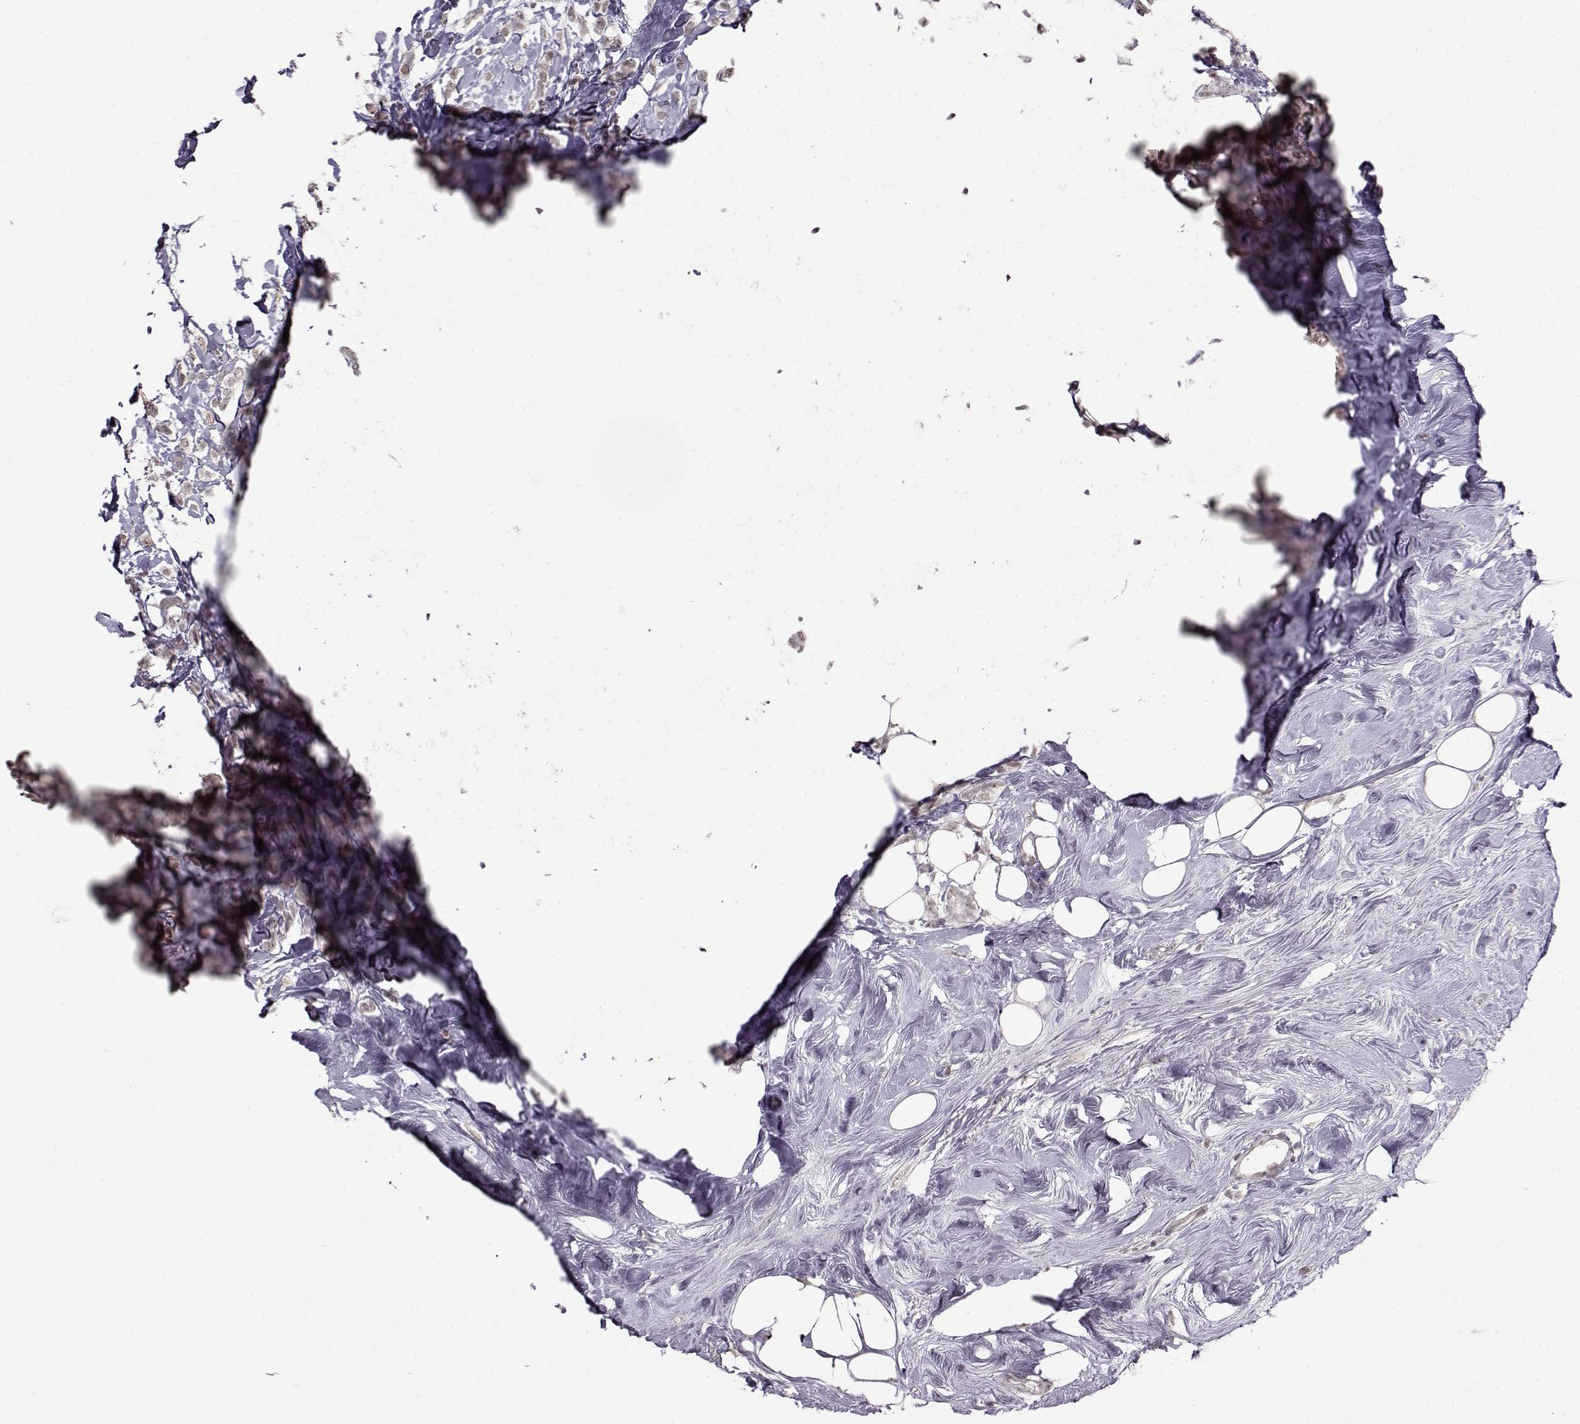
{"staining": {"intensity": "weak", "quantity": "25%-75%", "location": "nuclear"}, "tissue": "breast cancer", "cell_type": "Tumor cells", "image_type": "cancer", "snomed": [{"axis": "morphology", "description": "Lobular carcinoma"}, {"axis": "topography", "description": "Breast"}], "caption": "Immunohistochemistry photomicrograph of neoplastic tissue: lobular carcinoma (breast) stained using immunohistochemistry demonstrates low levels of weak protein expression localized specifically in the nuclear of tumor cells, appearing as a nuclear brown color.", "gene": "PCP4", "patient": {"sex": "female", "age": 49}}